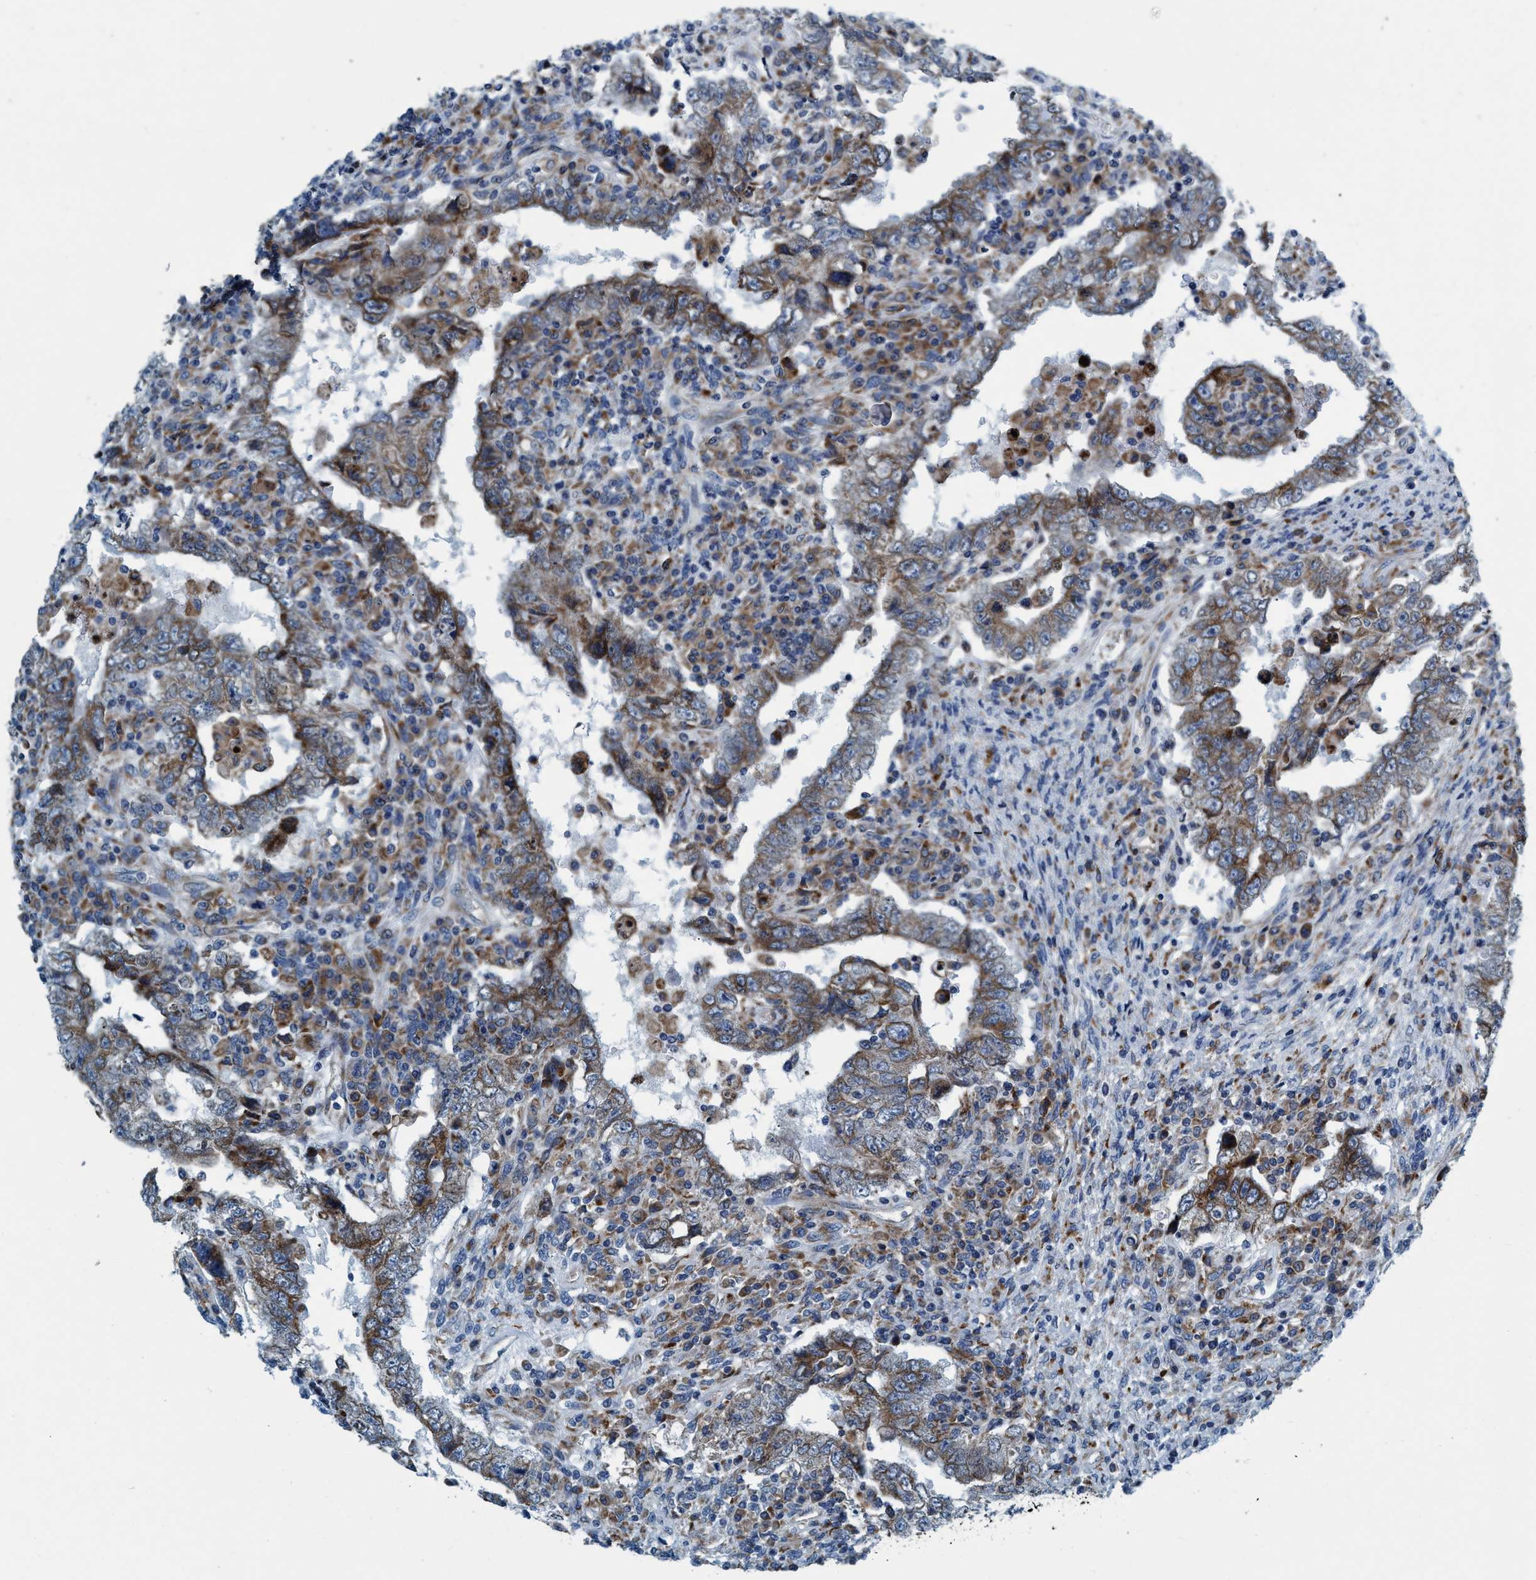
{"staining": {"intensity": "moderate", "quantity": ">75%", "location": "cytoplasmic/membranous"}, "tissue": "testis cancer", "cell_type": "Tumor cells", "image_type": "cancer", "snomed": [{"axis": "morphology", "description": "Carcinoma, Embryonal, NOS"}, {"axis": "topography", "description": "Testis"}], "caption": "Approximately >75% of tumor cells in testis cancer (embryonal carcinoma) show moderate cytoplasmic/membranous protein positivity as visualized by brown immunohistochemical staining.", "gene": "ARMC9", "patient": {"sex": "male", "age": 26}}